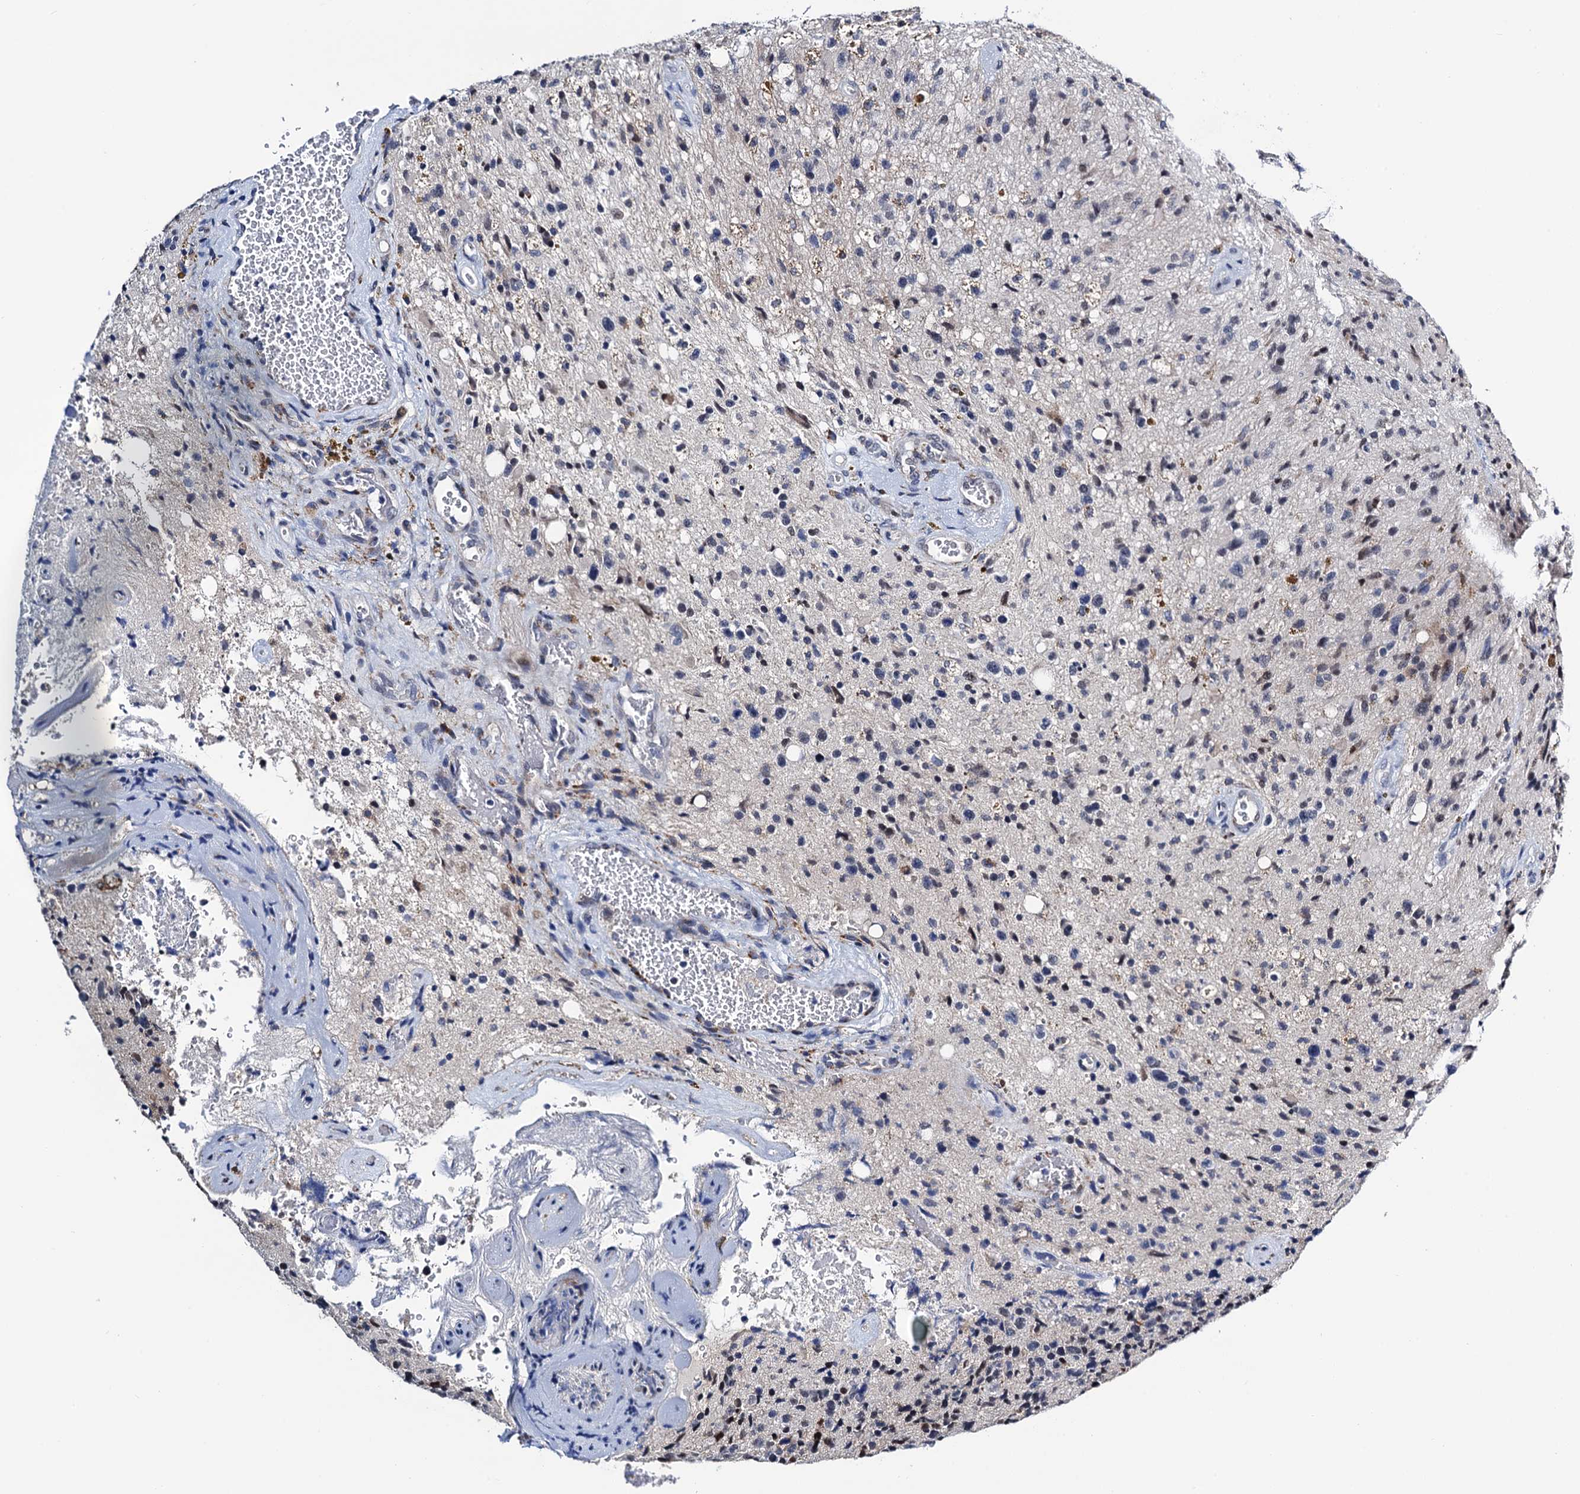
{"staining": {"intensity": "negative", "quantity": "none", "location": "none"}, "tissue": "glioma", "cell_type": "Tumor cells", "image_type": "cancer", "snomed": [{"axis": "morphology", "description": "Glioma, malignant, High grade"}, {"axis": "topography", "description": "Brain"}], "caption": "Tumor cells show no significant positivity in high-grade glioma (malignant). The staining was performed using DAB (3,3'-diaminobenzidine) to visualize the protein expression in brown, while the nuclei were stained in blue with hematoxylin (Magnification: 20x).", "gene": "SLC7A10", "patient": {"sex": "male", "age": 69}}